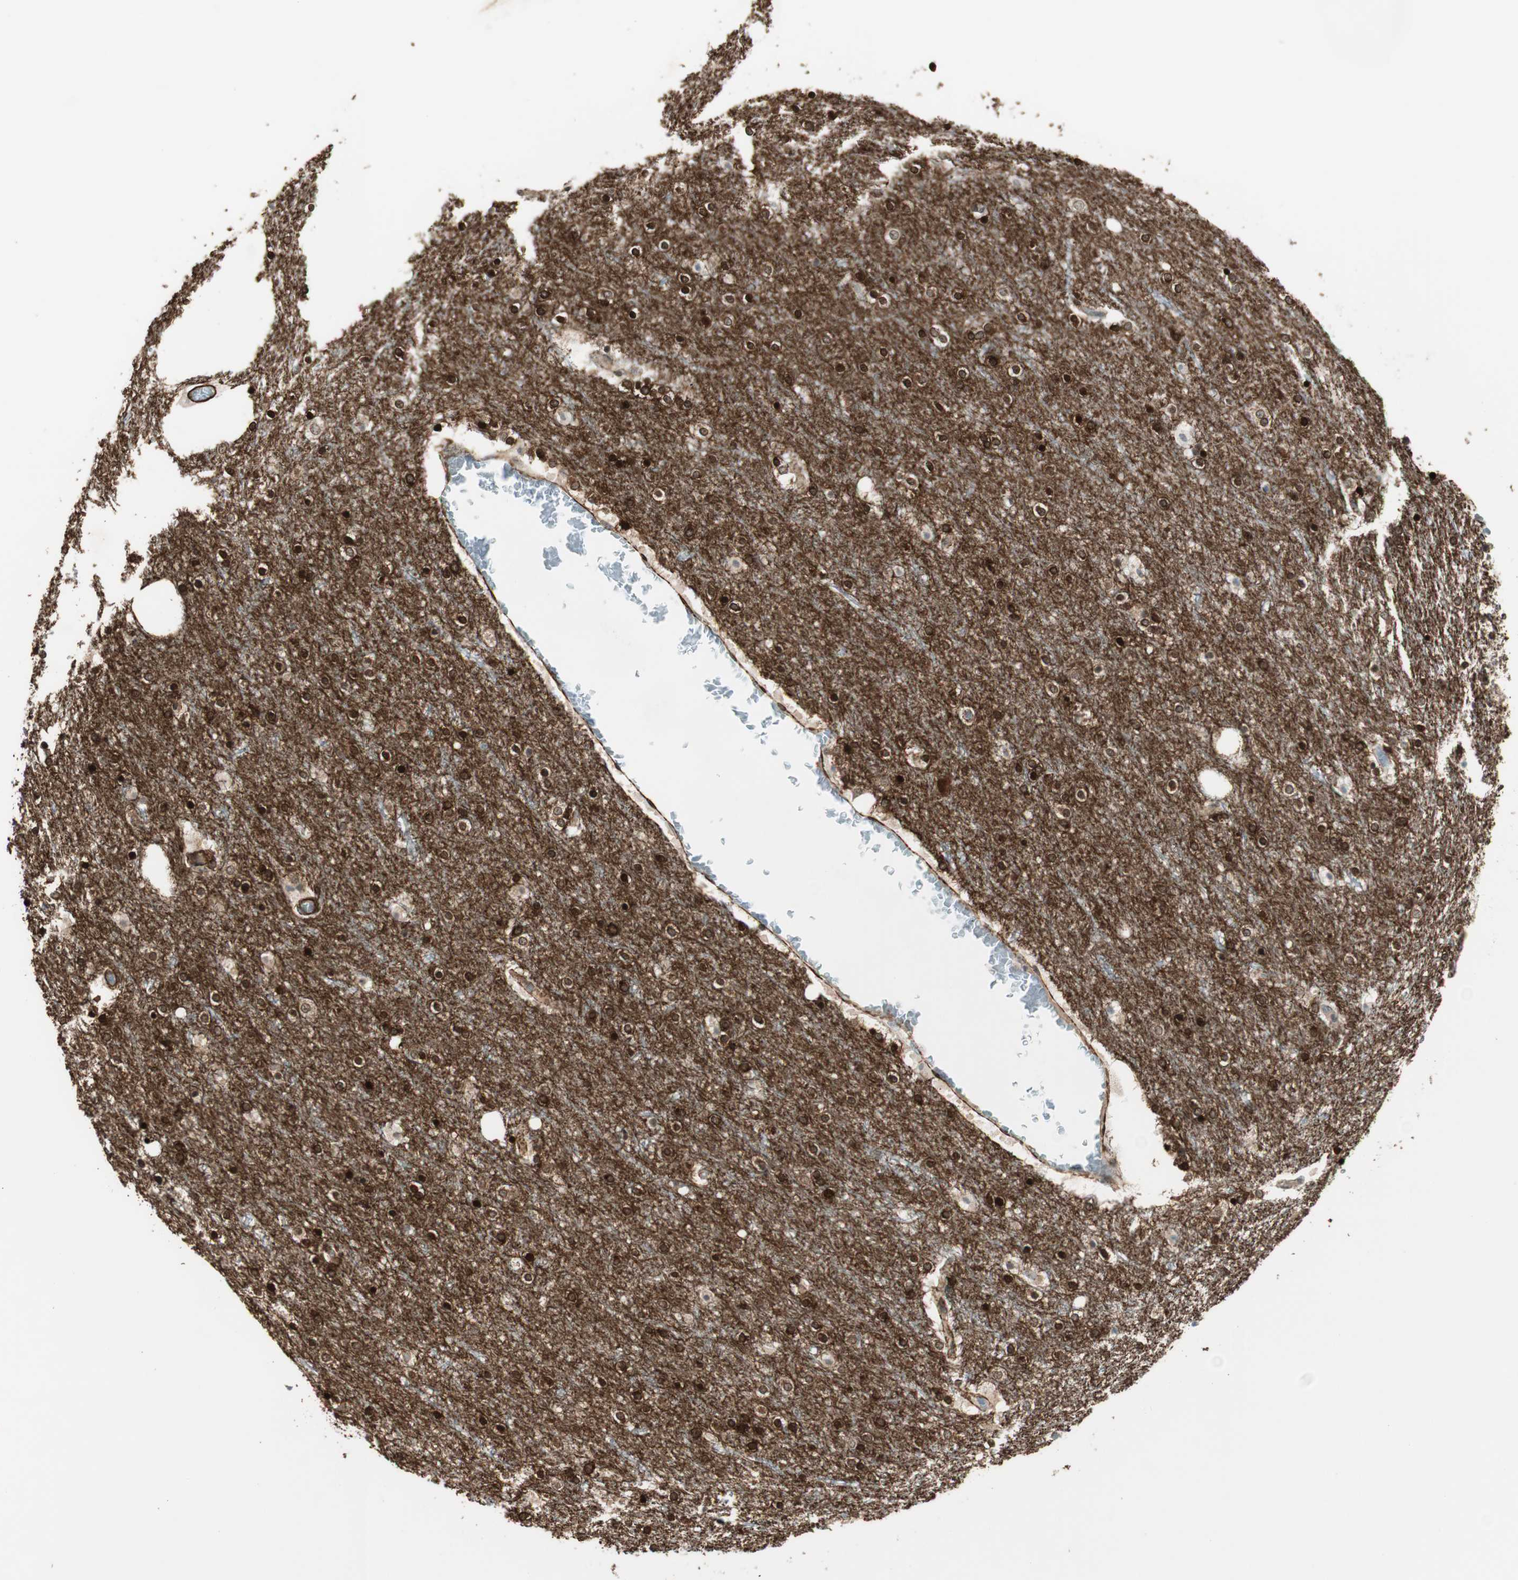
{"staining": {"intensity": "moderate", "quantity": "25%-75%", "location": "cytoplasmic/membranous"}, "tissue": "cerebral cortex", "cell_type": "Endothelial cells", "image_type": "normal", "snomed": [{"axis": "morphology", "description": "Normal tissue, NOS"}, {"axis": "topography", "description": "Cerebral cortex"}], "caption": "The histopathology image reveals a brown stain indicating the presence of a protein in the cytoplasmic/membranous of endothelial cells in cerebral cortex.", "gene": "CDK19", "patient": {"sex": "female", "age": 54}}